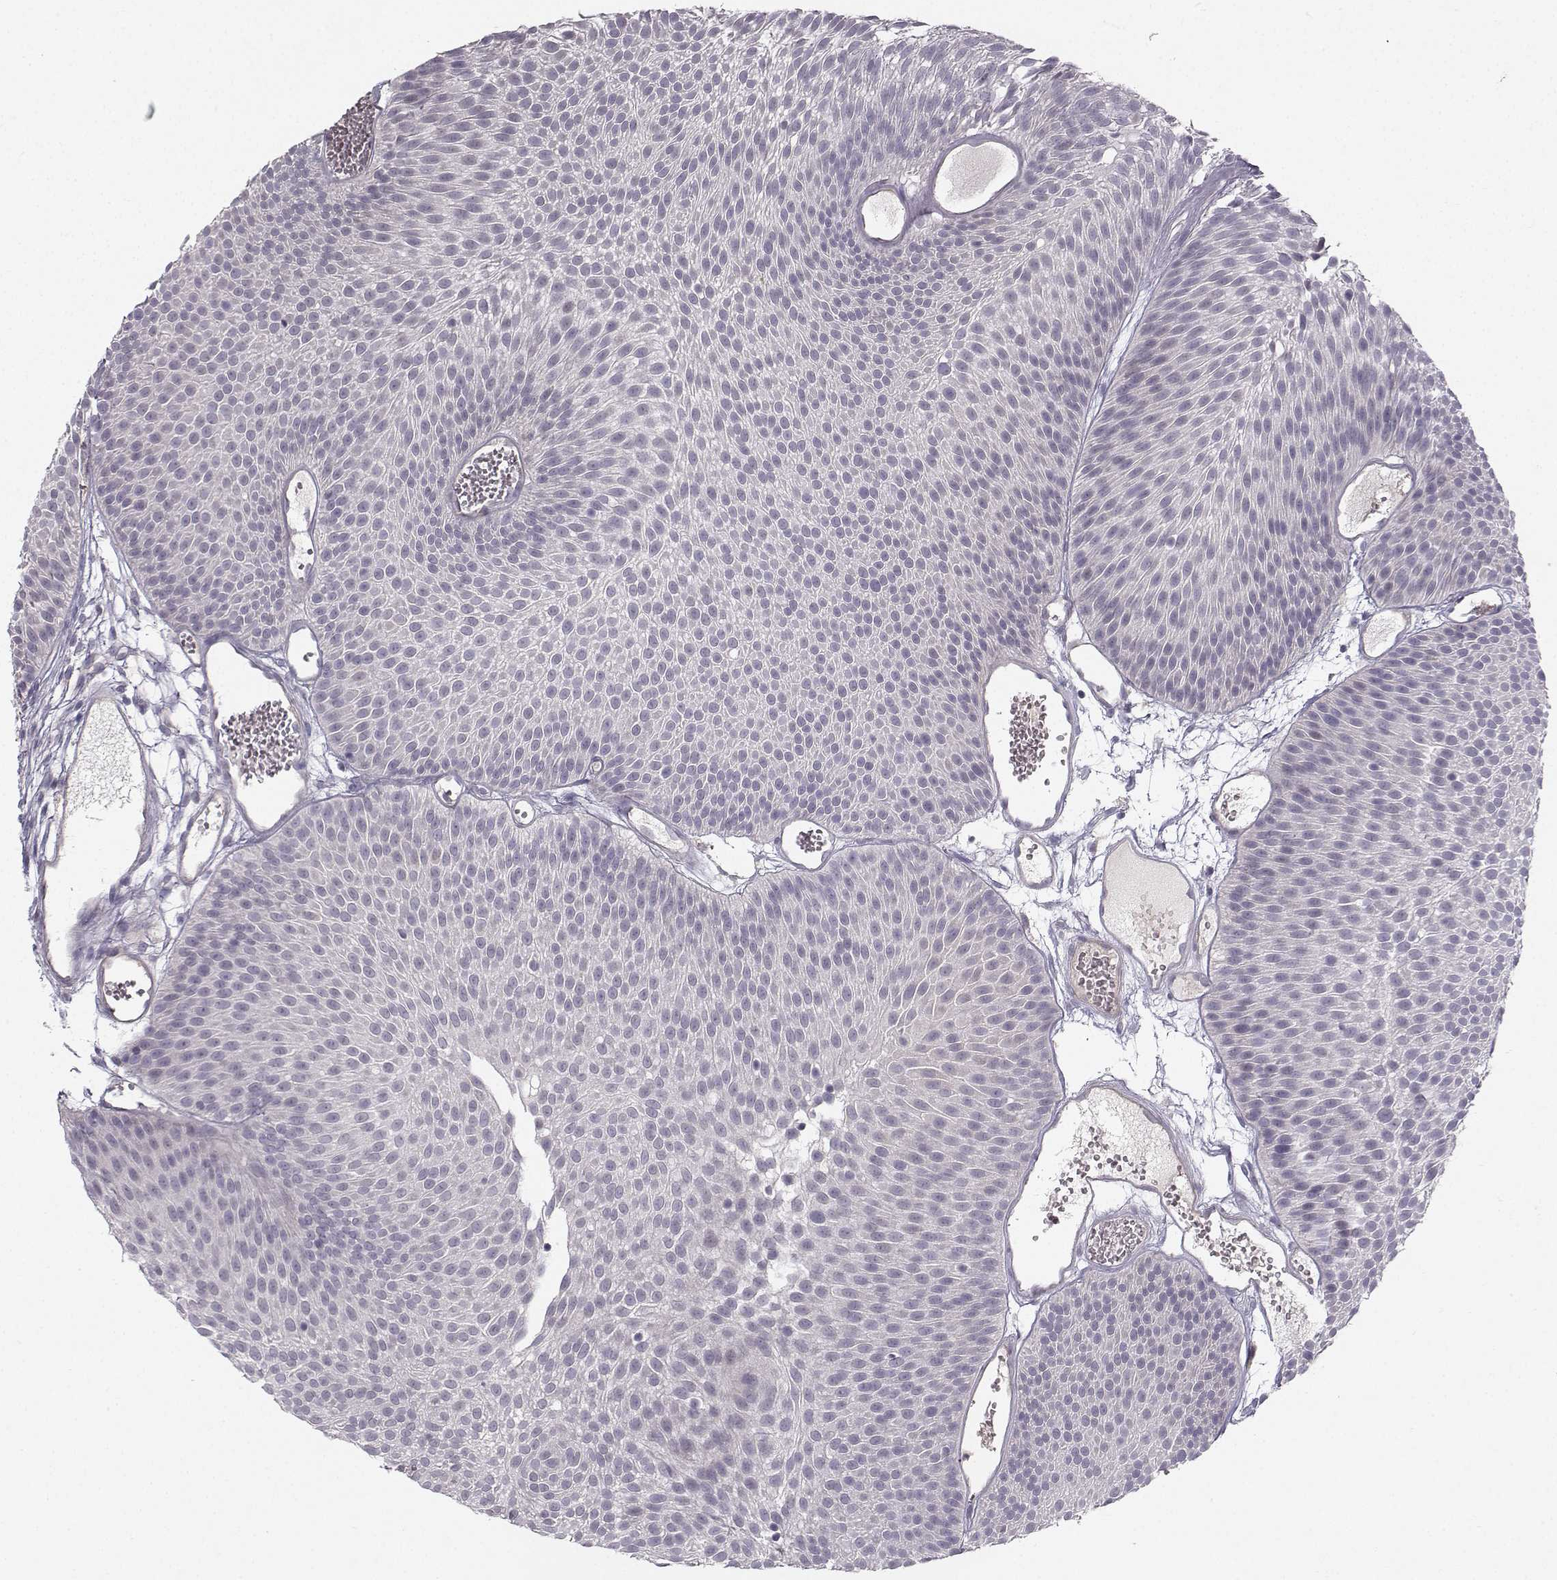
{"staining": {"intensity": "negative", "quantity": "none", "location": "none"}, "tissue": "urothelial cancer", "cell_type": "Tumor cells", "image_type": "cancer", "snomed": [{"axis": "morphology", "description": "Urothelial carcinoma, Low grade"}, {"axis": "topography", "description": "Urinary bladder"}], "caption": "IHC of human urothelial cancer displays no positivity in tumor cells.", "gene": "OPRD1", "patient": {"sex": "male", "age": 52}}